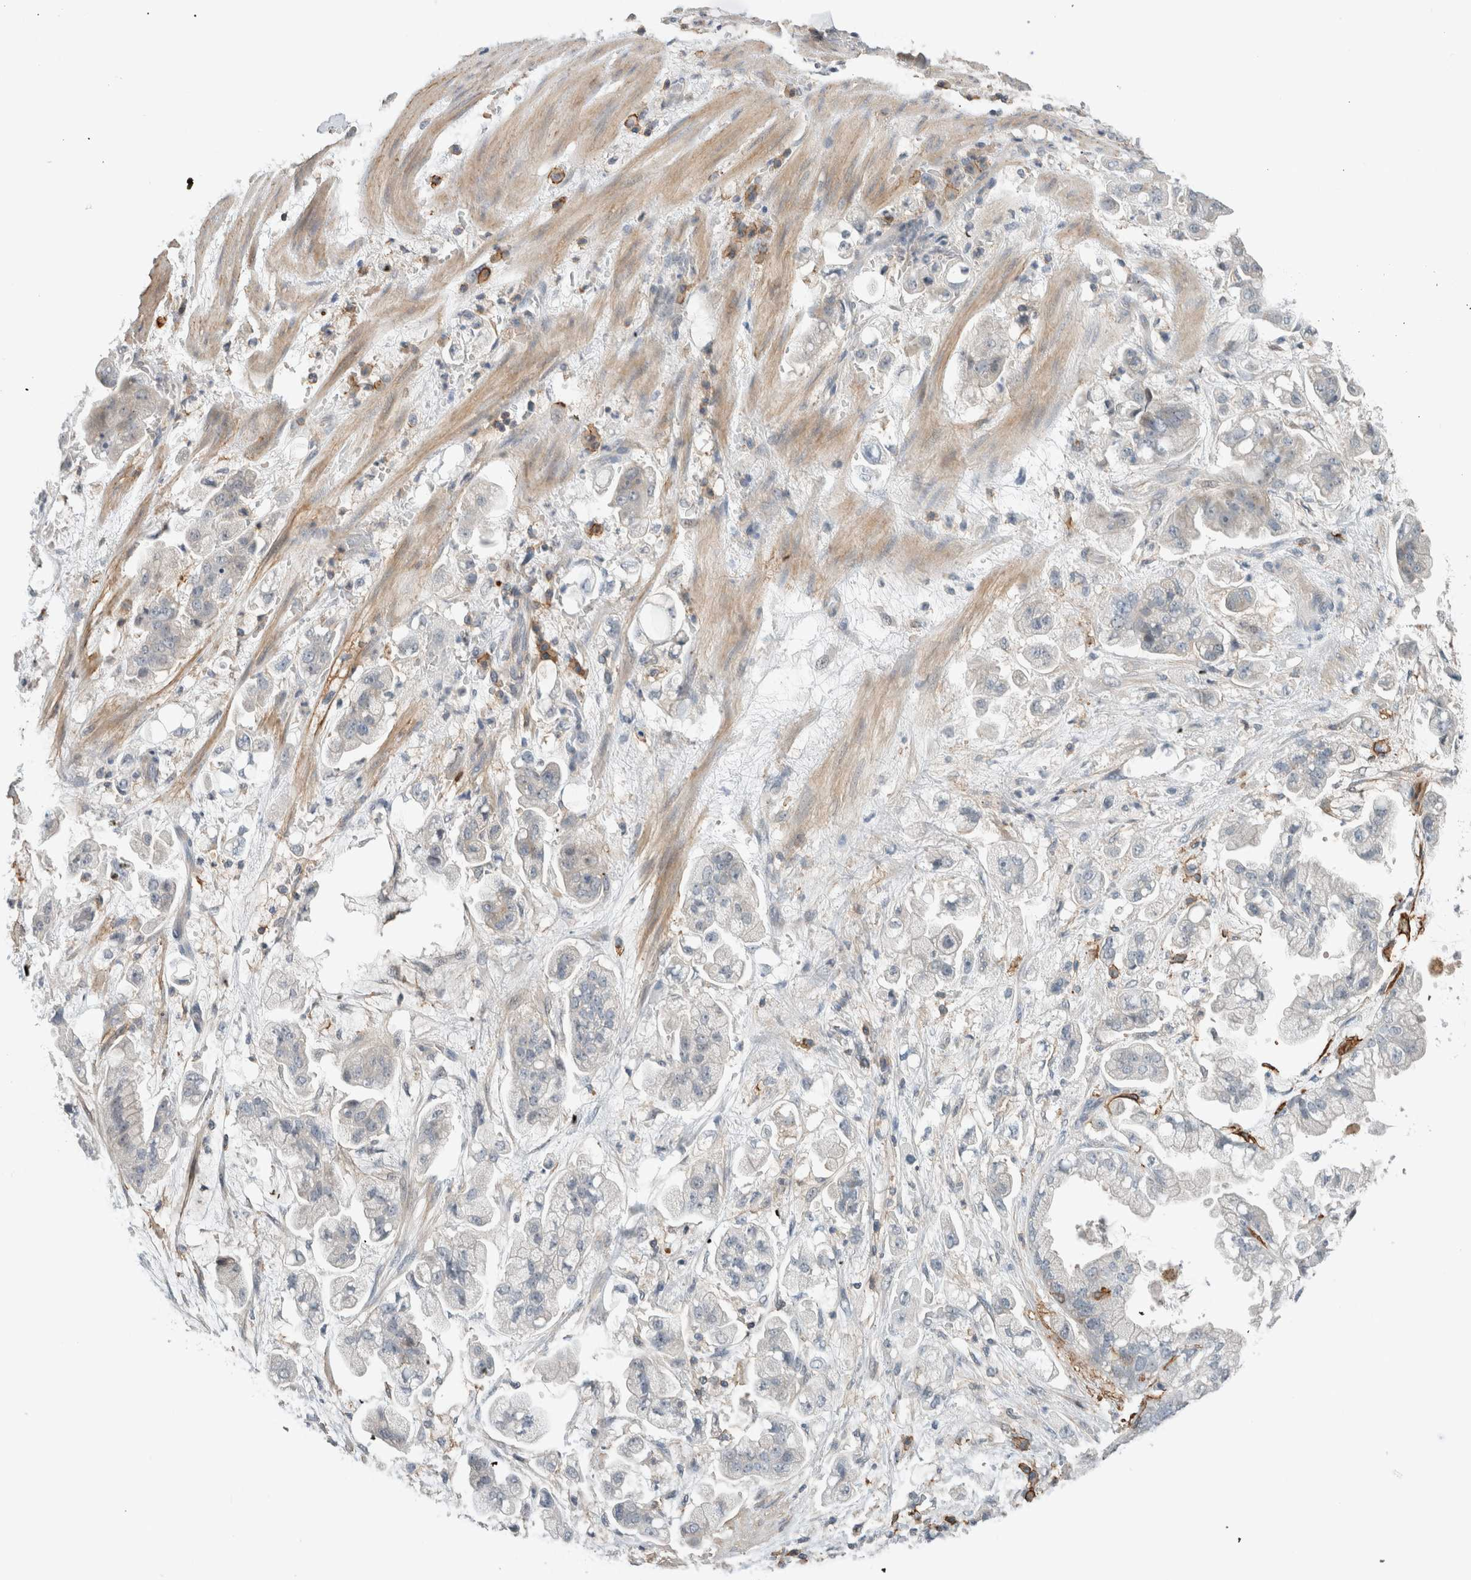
{"staining": {"intensity": "negative", "quantity": "none", "location": "none"}, "tissue": "stomach cancer", "cell_type": "Tumor cells", "image_type": "cancer", "snomed": [{"axis": "morphology", "description": "Adenocarcinoma, NOS"}, {"axis": "topography", "description": "Stomach"}], "caption": "This is an immunohistochemistry (IHC) image of human stomach cancer. There is no expression in tumor cells.", "gene": "ERCC6L2", "patient": {"sex": "male", "age": 62}}